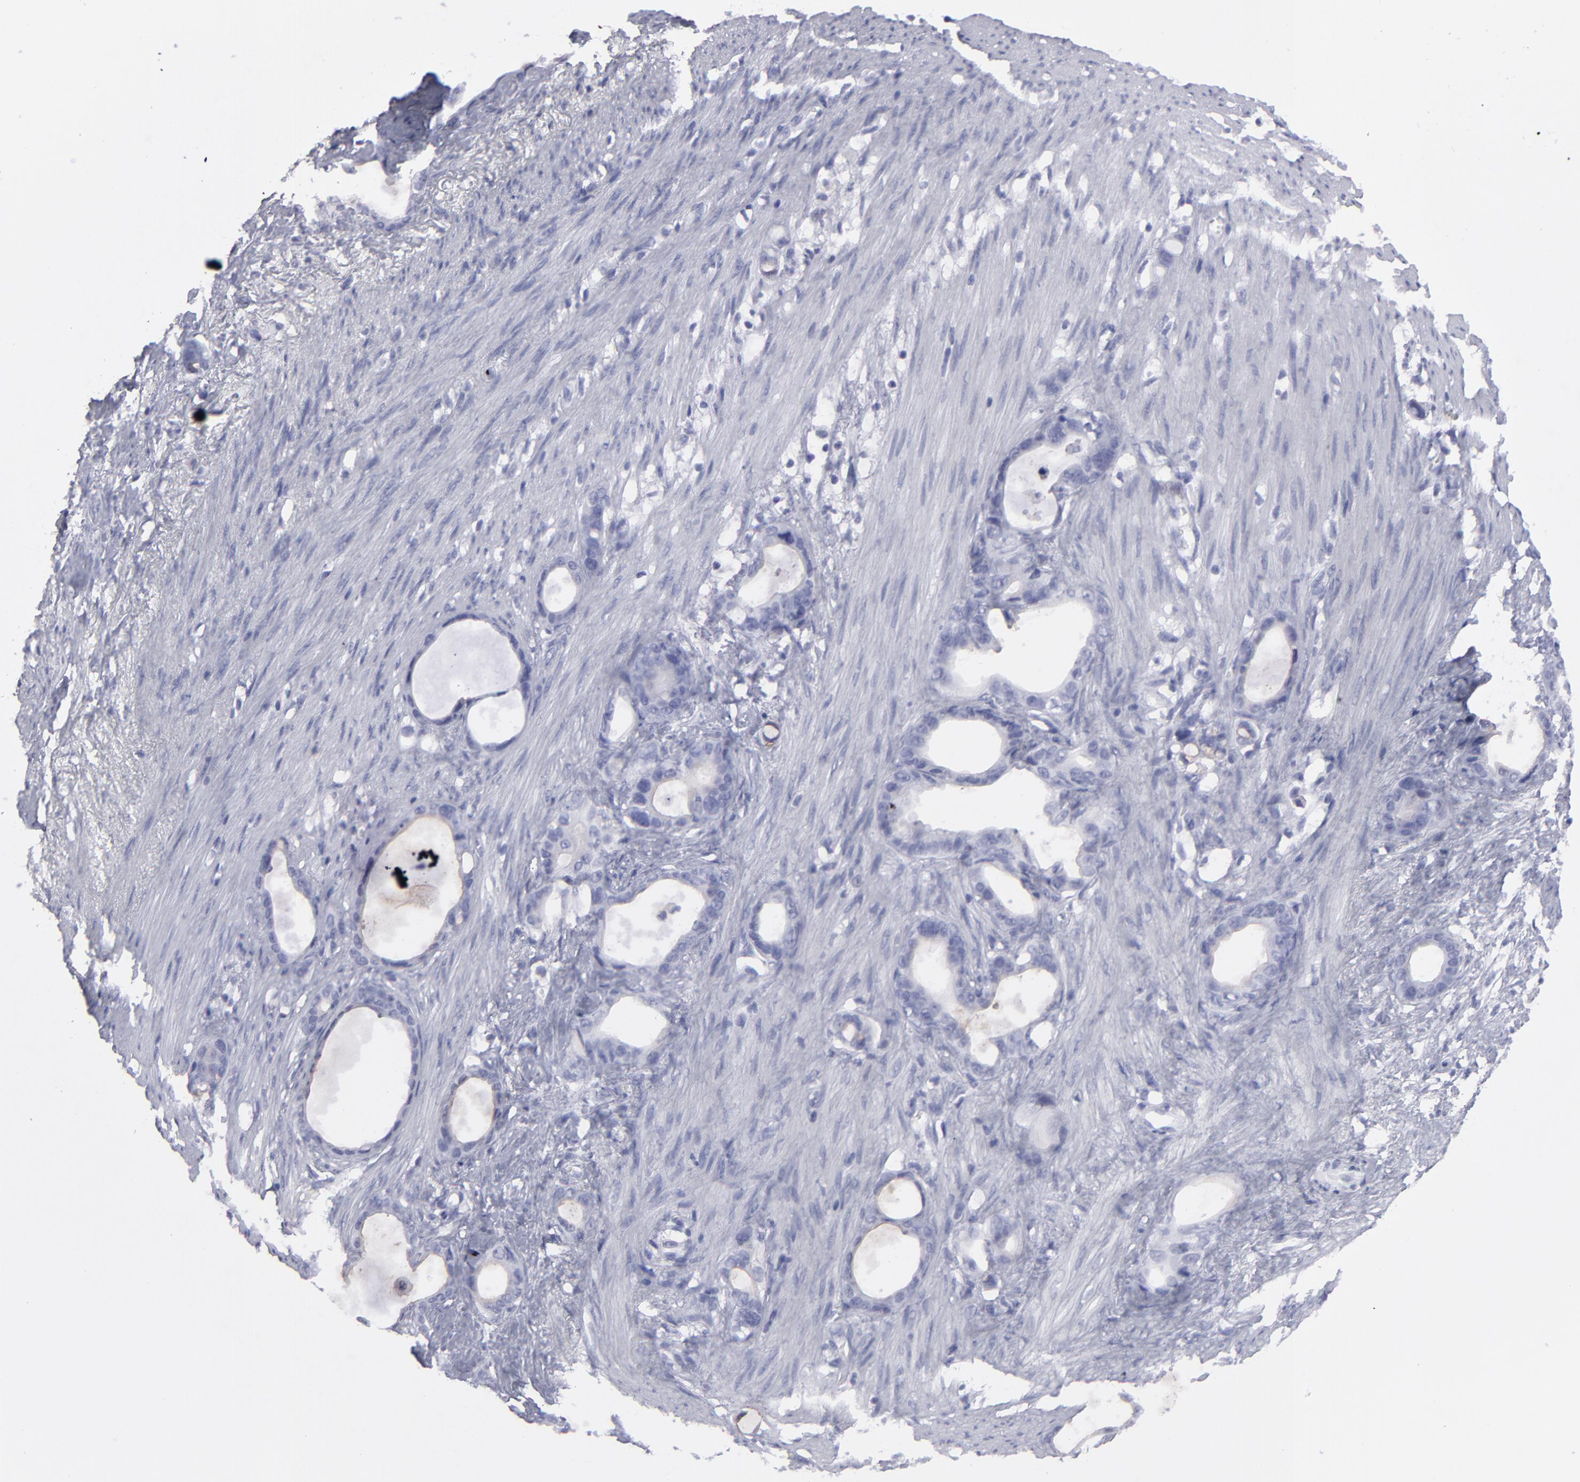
{"staining": {"intensity": "negative", "quantity": "none", "location": "none"}, "tissue": "stomach cancer", "cell_type": "Tumor cells", "image_type": "cancer", "snomed": [{"axis": "morphology", "description": "Adenocarcinoma, NOS"}, {"axis": "topography", "description": "Stomach"}], "caption": "The immunohistochemistry (IHC) photomicrograph has no significant expression in tumor cells of adenocarcinoma (stomach) tissue.", "gene": "ALDOB", "patient": {"sex": "female", "age": 75}}